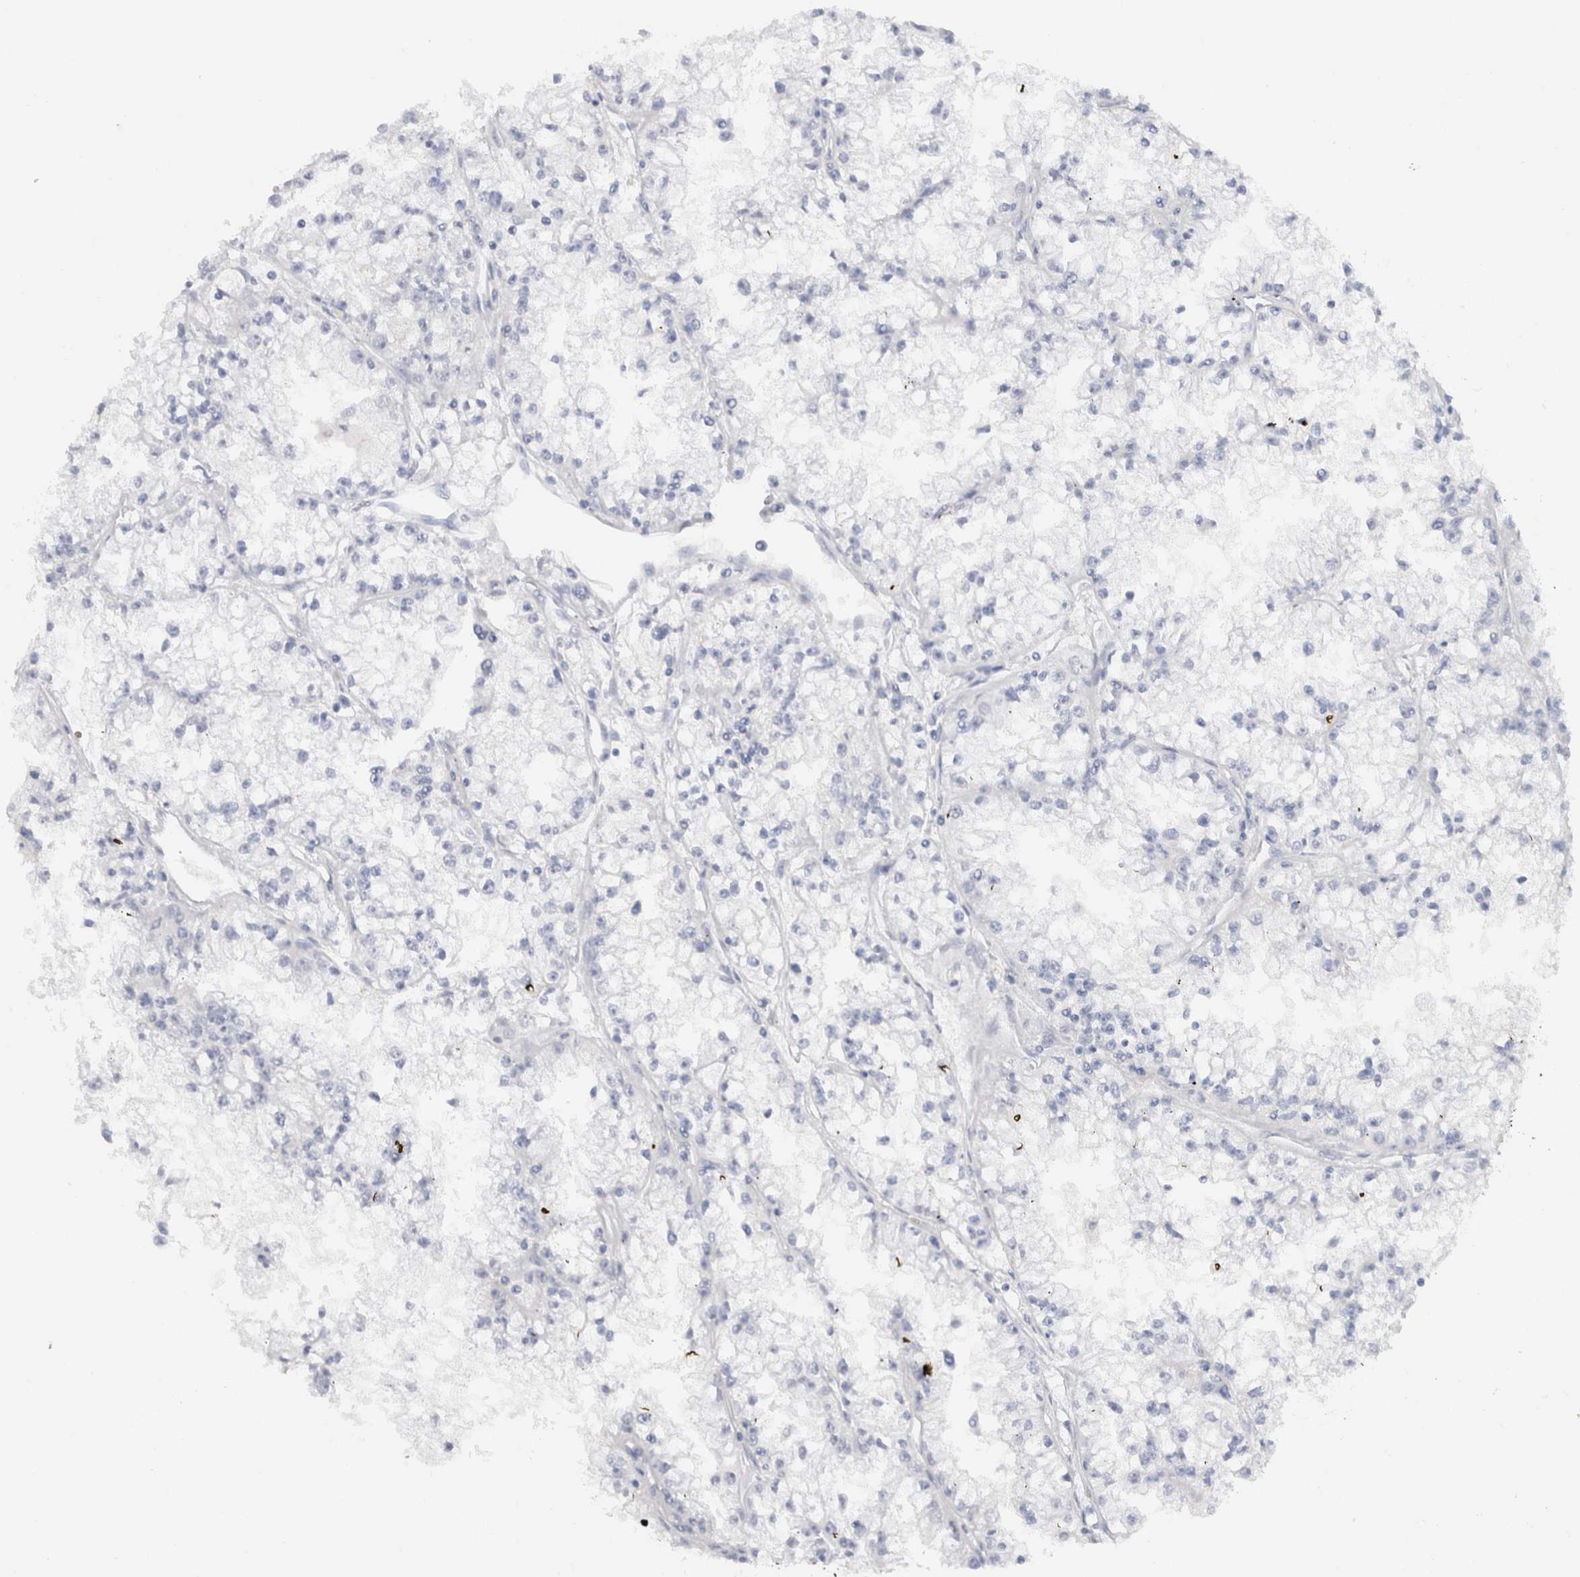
{"staining": {"intensity": "negative", "quantity": "none", "location": "none"}, "tissue": "renal cancer", "cell_type": "Tumor cells", "image_type": "cancer", "snomed": [{"axis": "morphology", "description": "Adenocarcinoma, NOS"}, {"axis": "topography", "description": "Kidney"}], "caption": "DAB immunohistochemical staining of human renal adenocarcinoma displays no significant positivity in tumor cells.", "gene": "C9orf50", "patient": {"sex": "male", "age": 56}}